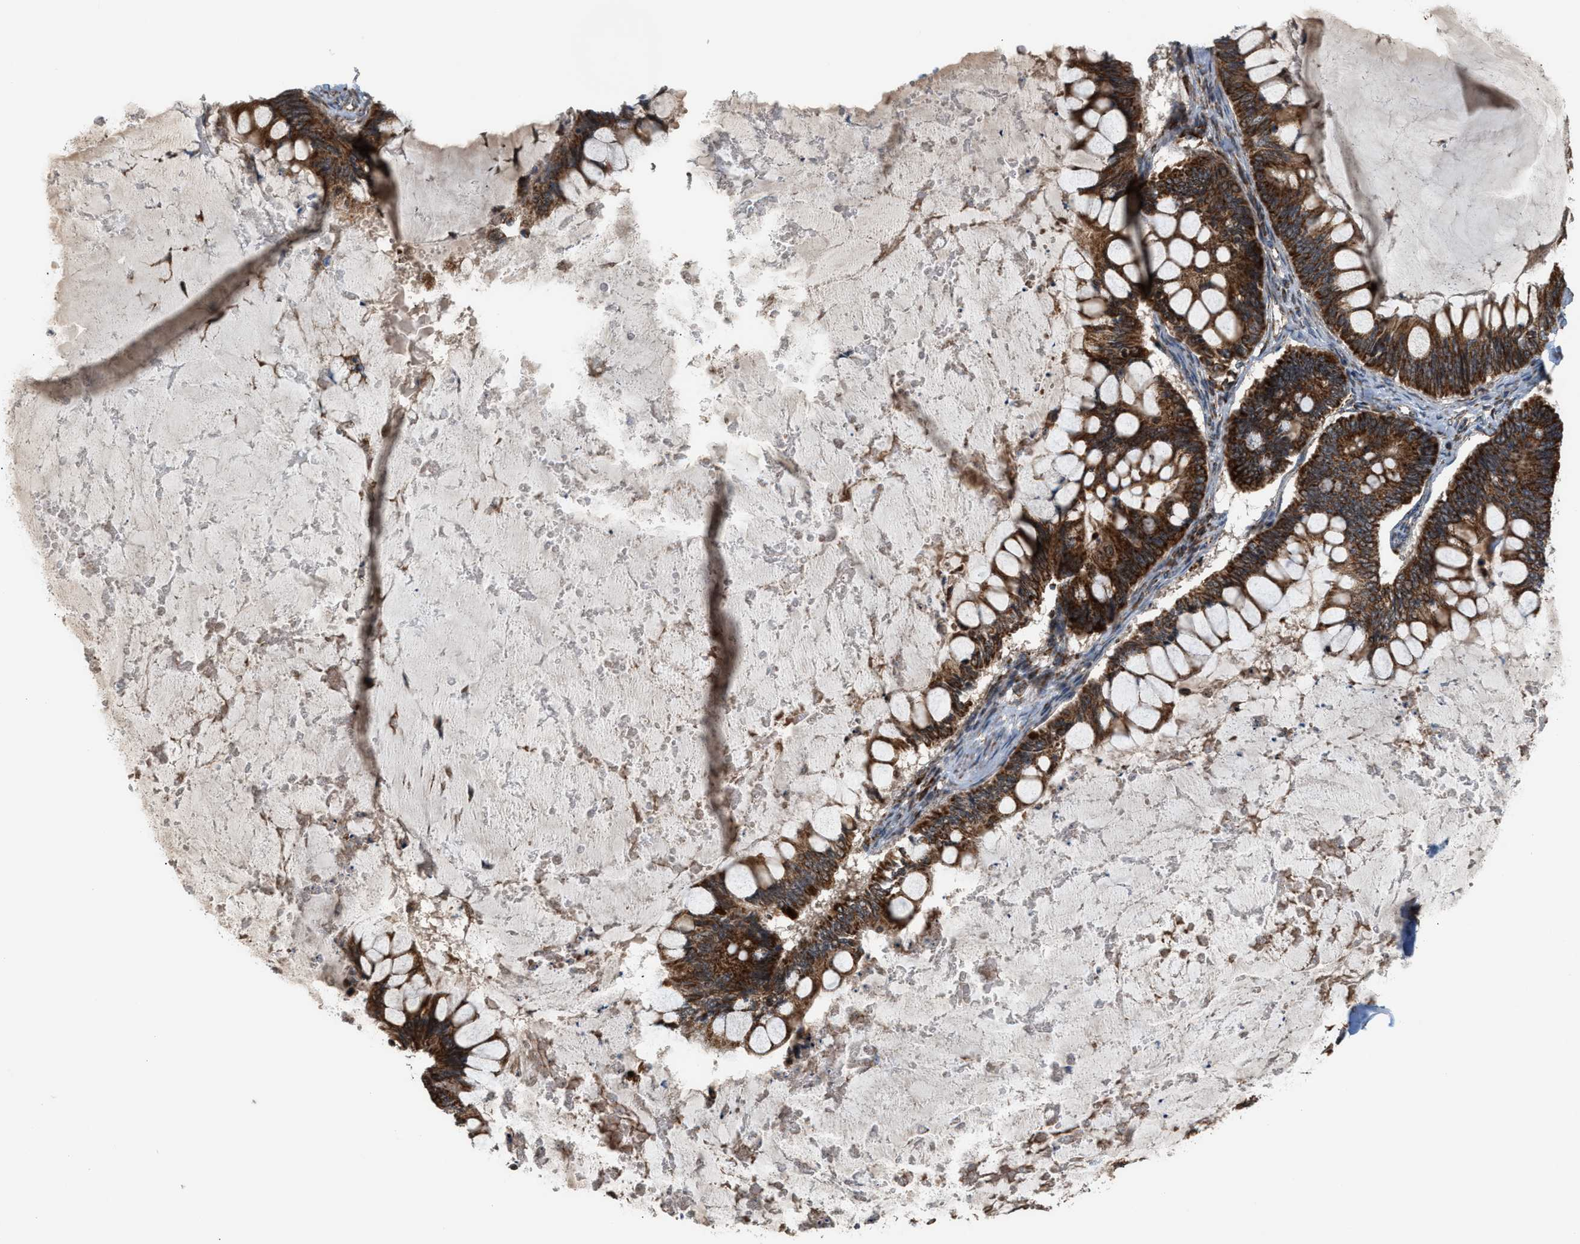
{"staining": {"intensity": "strong", "quantity": ">75%", "location": "cytoplasmic/membranous"}, "tissue": "ovarian cancer", "cell_type": "Tumor cells", "image_type": "cancer", "snomed": [{"axis": "morphology", "description": "Cystadenocarcinoma, mucinous, NOS"}, {"axis": "topography", "description": "Ovary"}], "caption": "High-magnification brightfield microscopy of ovarian cancer stained with DAB (brown) and counterstained with hematoxylin (blue). tumor cells exhibit strong cytoplasmic/membranous staining is appreciated in approximately>75% of cells.", "gene": "SGSM2", "patient": {"sex": "female", "age": 61}}